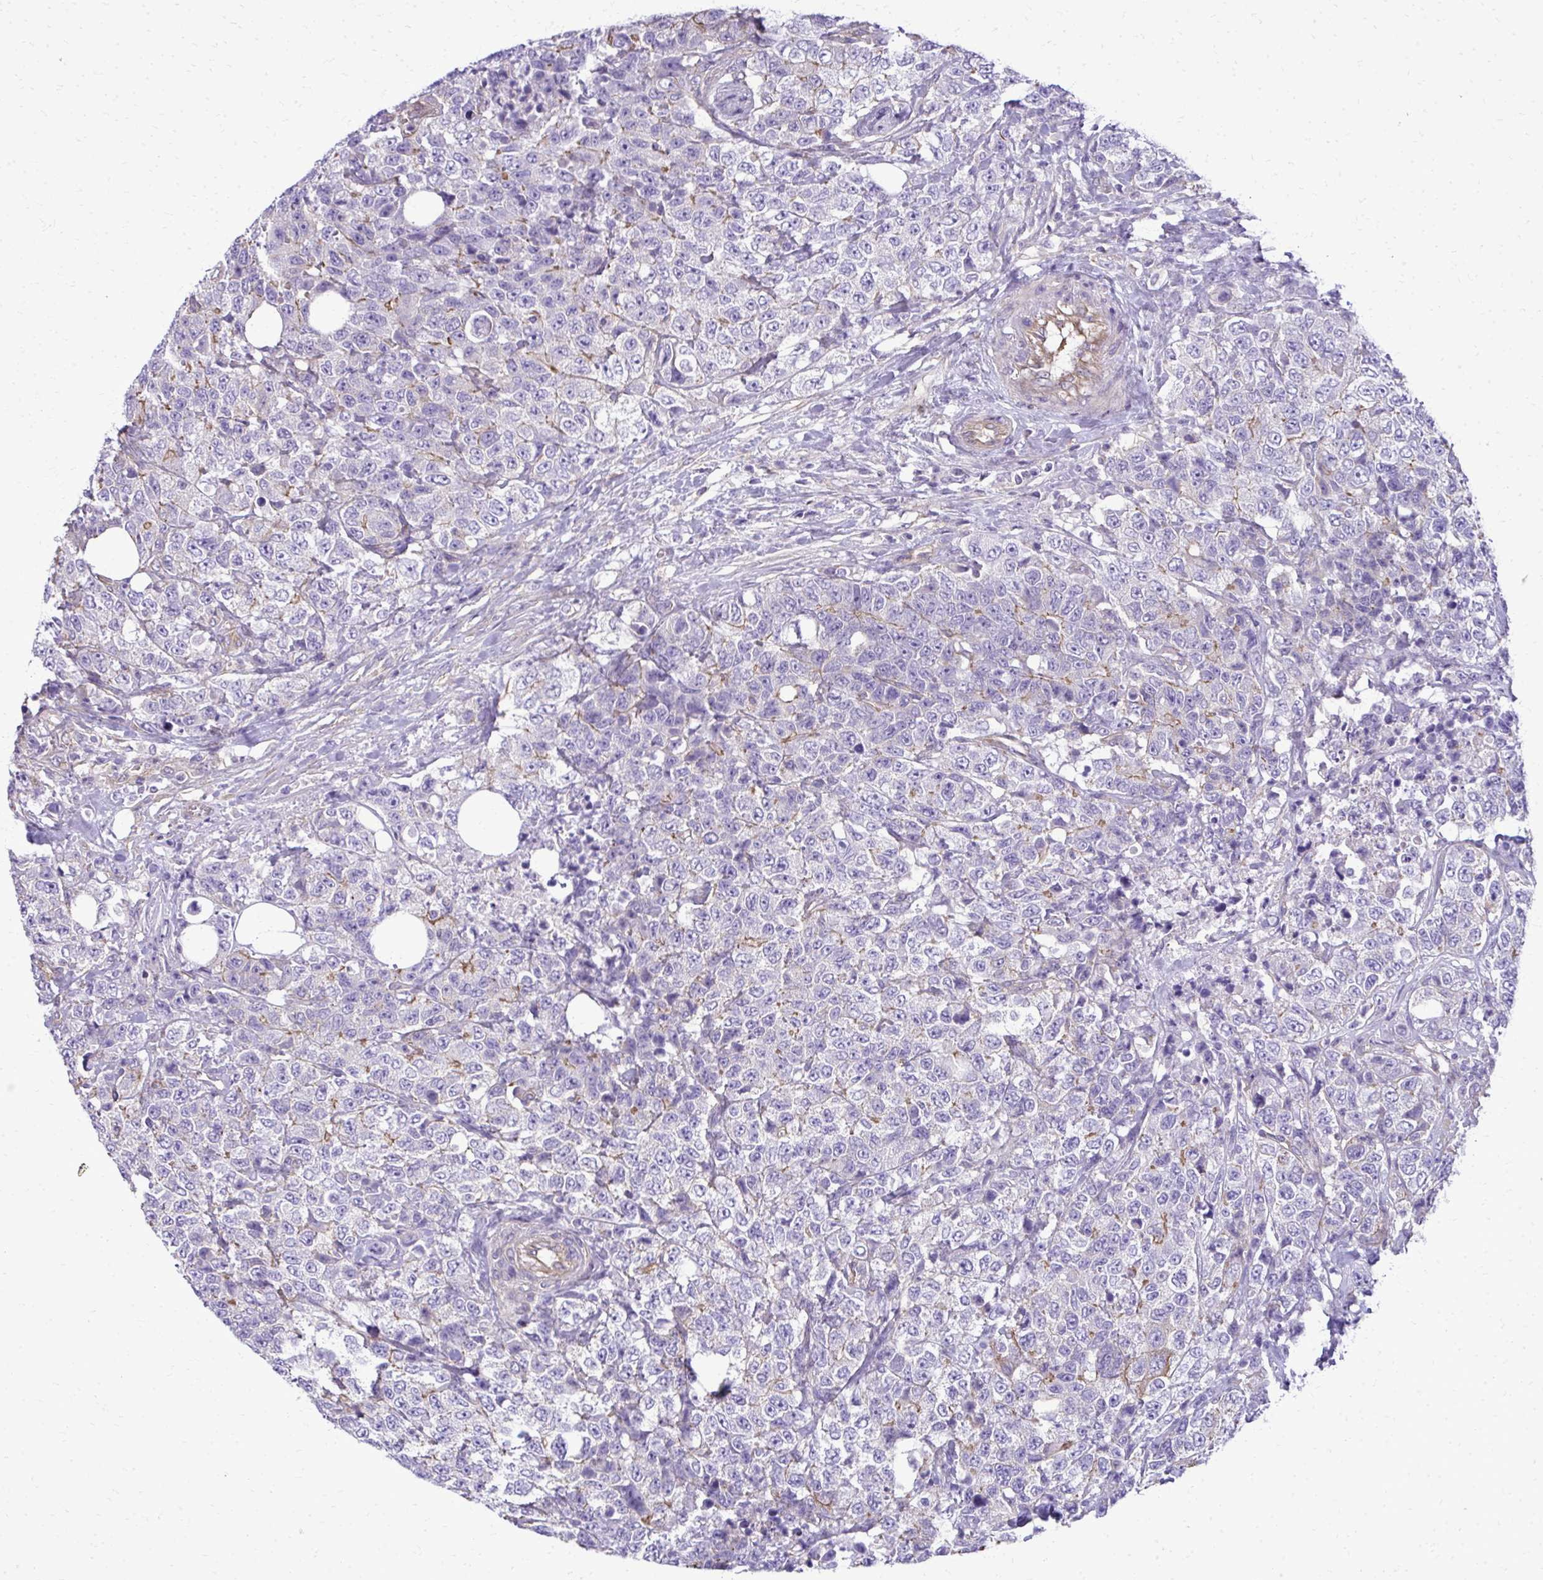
{"staining": {"intensity": "moderate", "quantity": "<25%", "location": "cytoplasmic/membranous"}, "tissue": "urothelial cancer", "cell_type": "Tumor cells", "image_type": "cancer", "snomed": [{"axis": "morphology", "description": "Urothelial carcinoma, High grade"}, {"axis": "topography", "description": "Urinary bladder"}], "caption": "Protein staining of urothelial cancer tissue shows moderate cytoplasmic/membranous expression in about <25% of tumor cells. The staining is performed using DAB (3,3'-diaminobenzidine) brown chromogen to label protein expression. The nuclei are counter-stained blue using hematoxylin.", "gene": "RUNDC3B", "patient": {"sex": "female", "age": 78}}